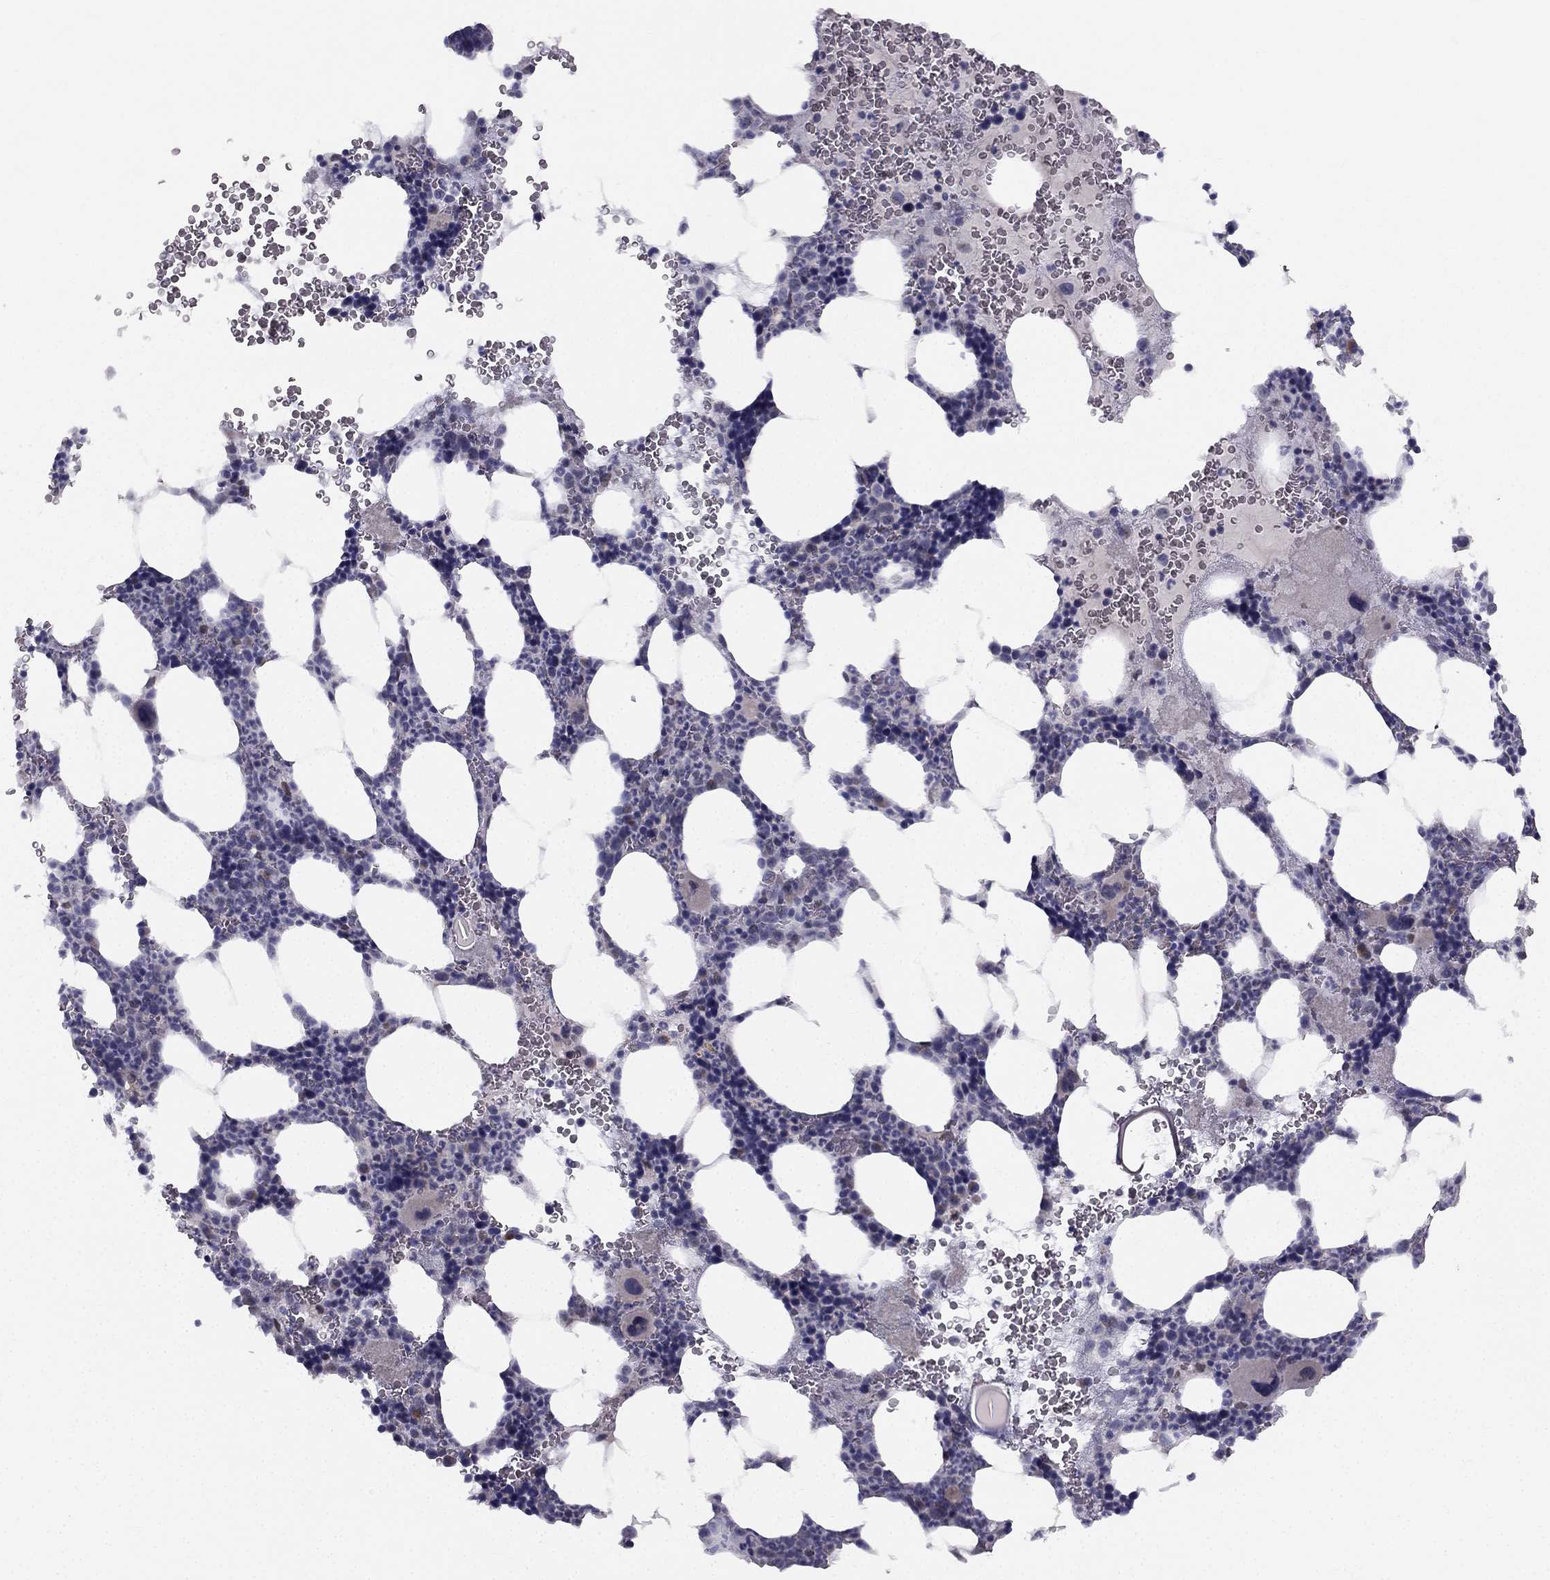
{"staining": {"intensity": "weak", "quantity": "<25%", "location": "cytoplasmic/membranous"}, "tissue": "bone marrow", "cell_type": "Hematopoietic cells", "image_type": "normal", "snomed": [{"axis": "morphology", "description": "Normal tissue, NOS"}, {"axis": "topography", "description": "Bone marrow"}], "caption": "Human bone marrow stained for a protein using IHC reveals no positivity in hematopoietic cells.", "gene": "TRPS1", "patient": {"sex": "male", "age": 44}}